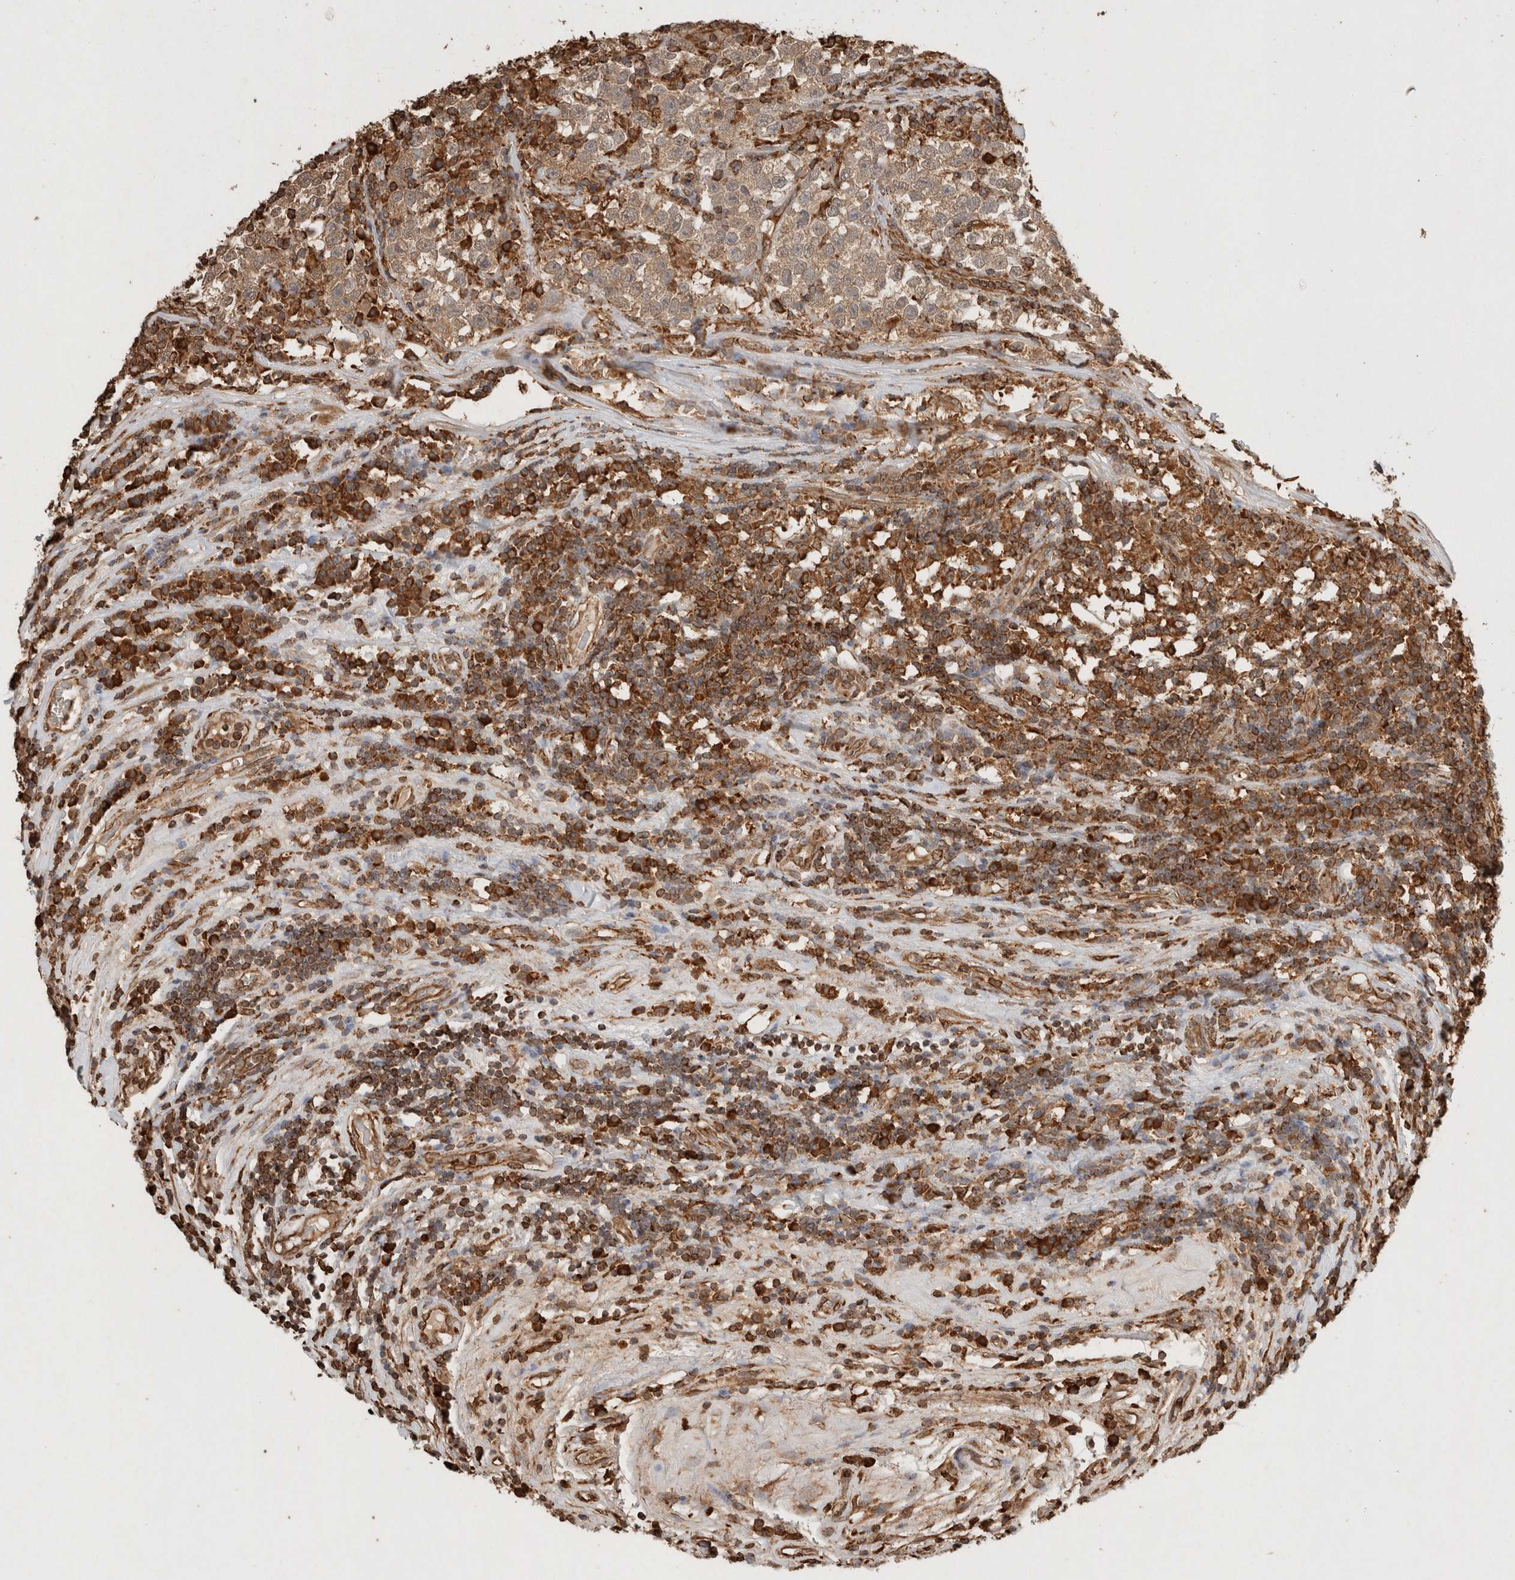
{"staining": {"intensity": "weak", "quantity": ">75%", "location": "cytoplasmic/membranous"}, "tissue": "testis cancer", "cell_type": "Tumor cells", "image_type": "cancer", "snomed": [{"axis": "morphology", "description": "Seminoma, NOS"}, {"axis": "topography", "description": "Testis"}], "caption": "Protein expression analysis of human testis cancer (seminoma) reveals weak cytoplasmic/membranous positivity in approximately >75% of tumor cells.", "gene": "ERAP1", "patient": {"sex": "male", "age": 43}}